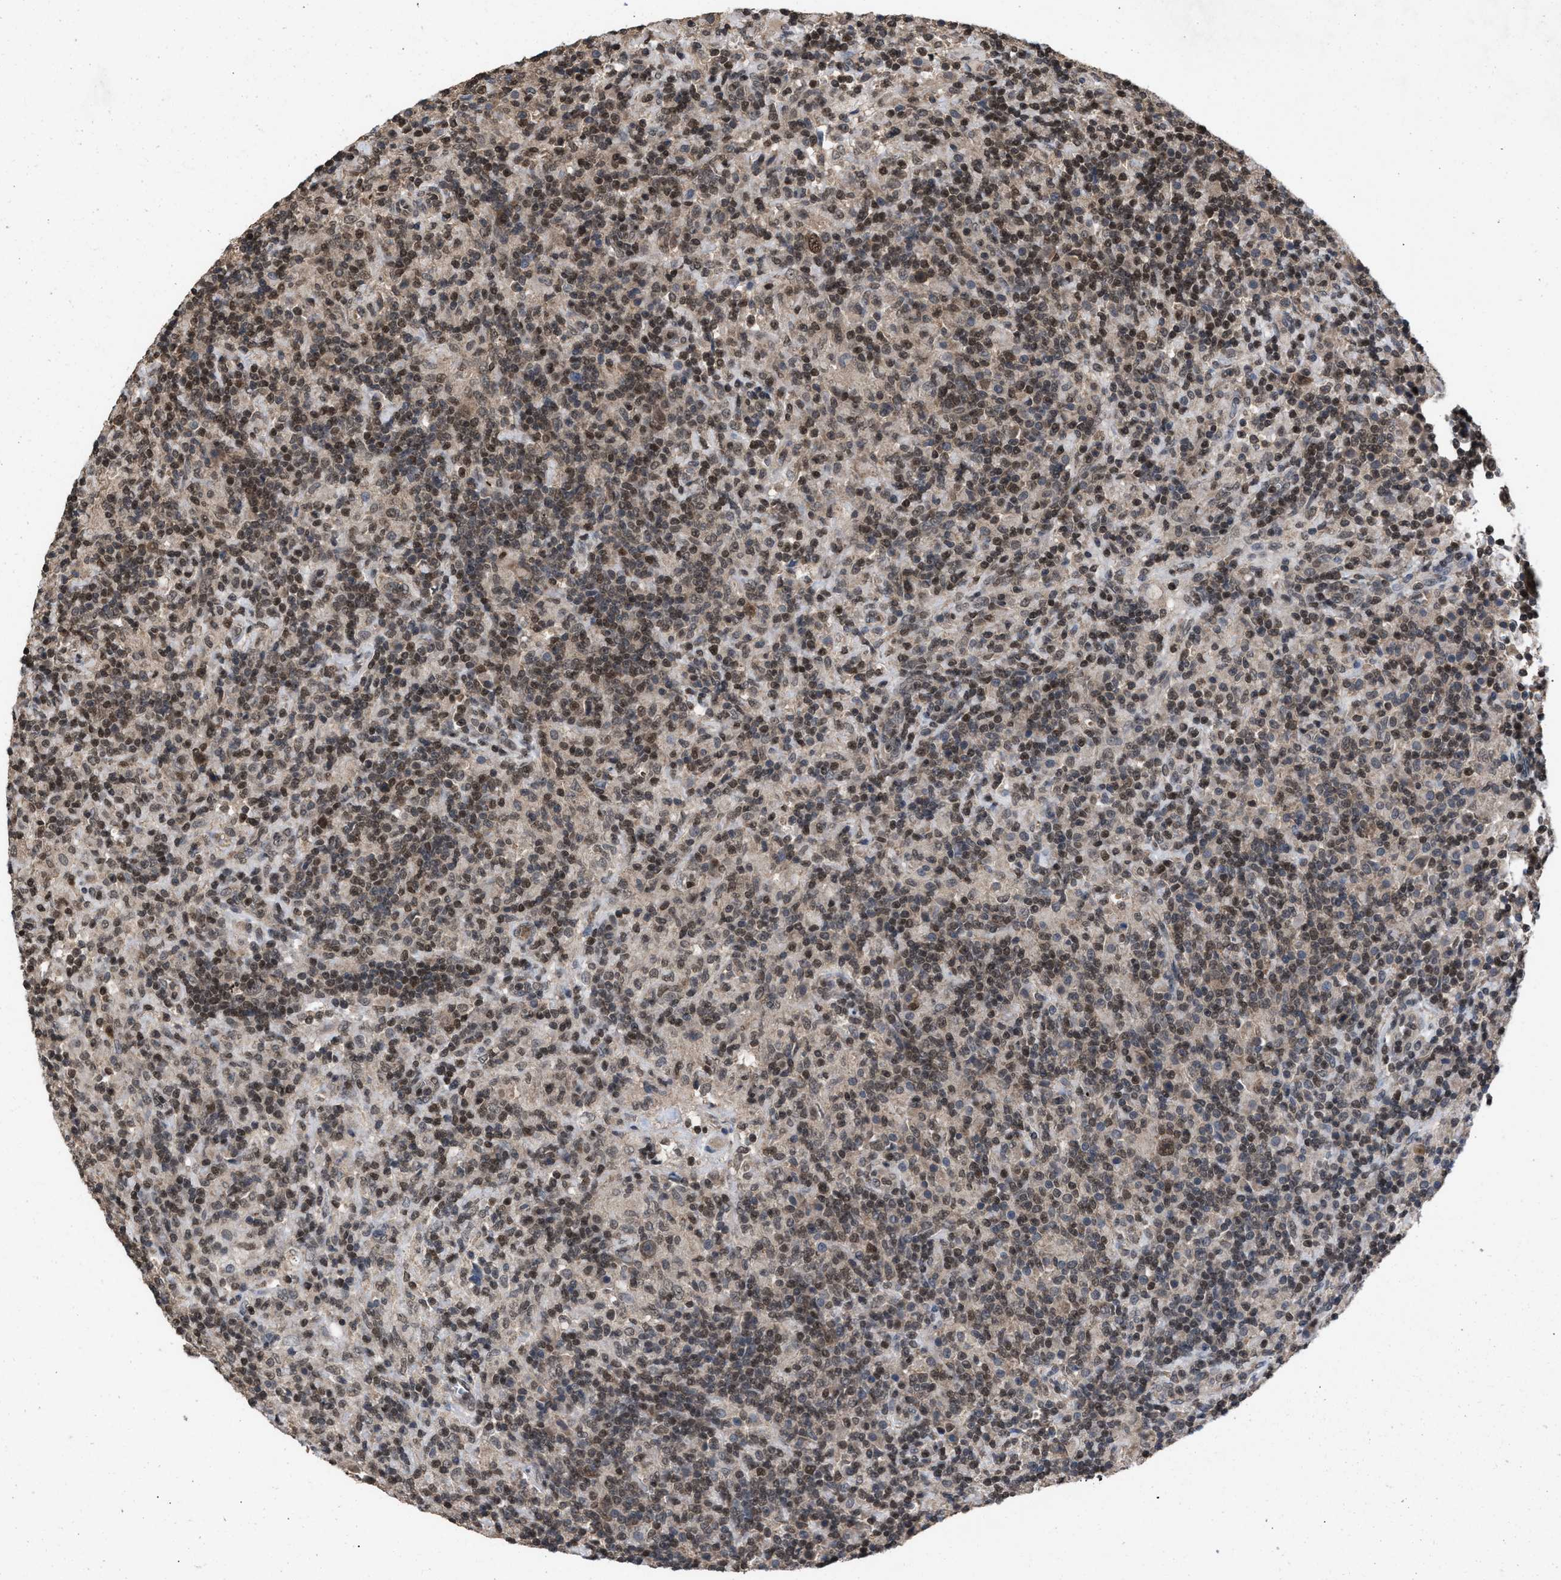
{"staining": {"intensity": "moderate", "quantity": ">75%", "location": "nuclear"}, "tissue": "lymphoma", "cell_type": "Tumor cells", "image_type": "cancer", "snomed": [{"axis": "morphology", "description": "Hodgkin's disease, NOS"}, {"axis": "topography", "description": "Lymph node"}], "caption": "Immunohistochemical staining of human lymphoma demonstrates moderate nuclear protein staining in approximately >75% of tumor cells.", "gene": "C9orf78", "patient": {"sex": "male", "age": 70}}